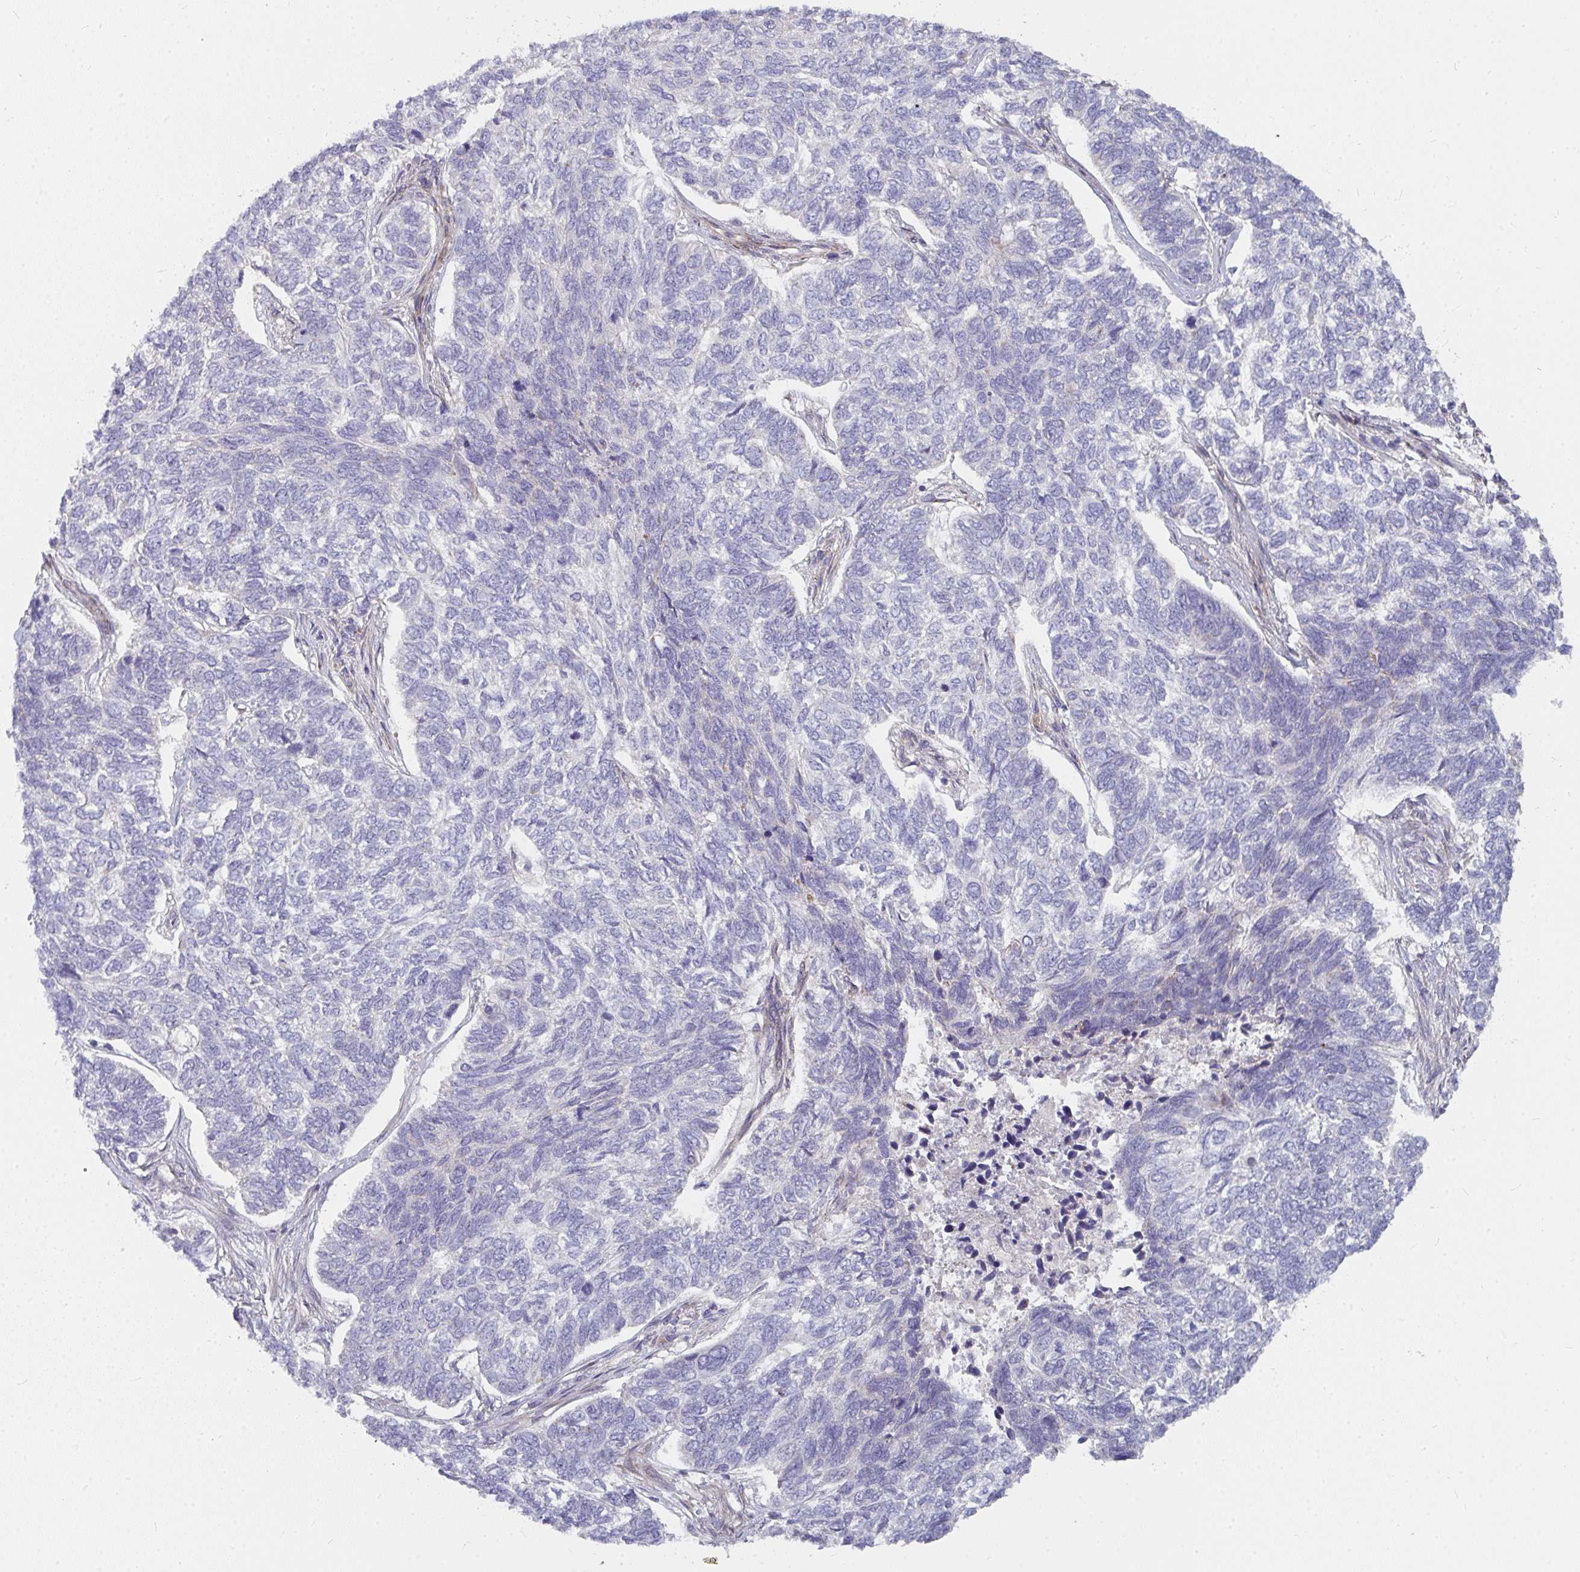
{"staining": {"intensity": "negative", "quantity": "none", "location": "none"}, "tissue": "skin cancer", "cell_type": "Tumor cells", "image_type": "cancer", "snomed": [{"axis": "morphology", "description": "Basal cell carcinoma"}, {"axis": "topography", "description": "Skin"}], "caption": "The histopathology image shows no staining of tumor cells in skin cancer (basal cell carcinoma).", "gene": "RHEBL1", "patient": {"sex": "female", "age": 65}}